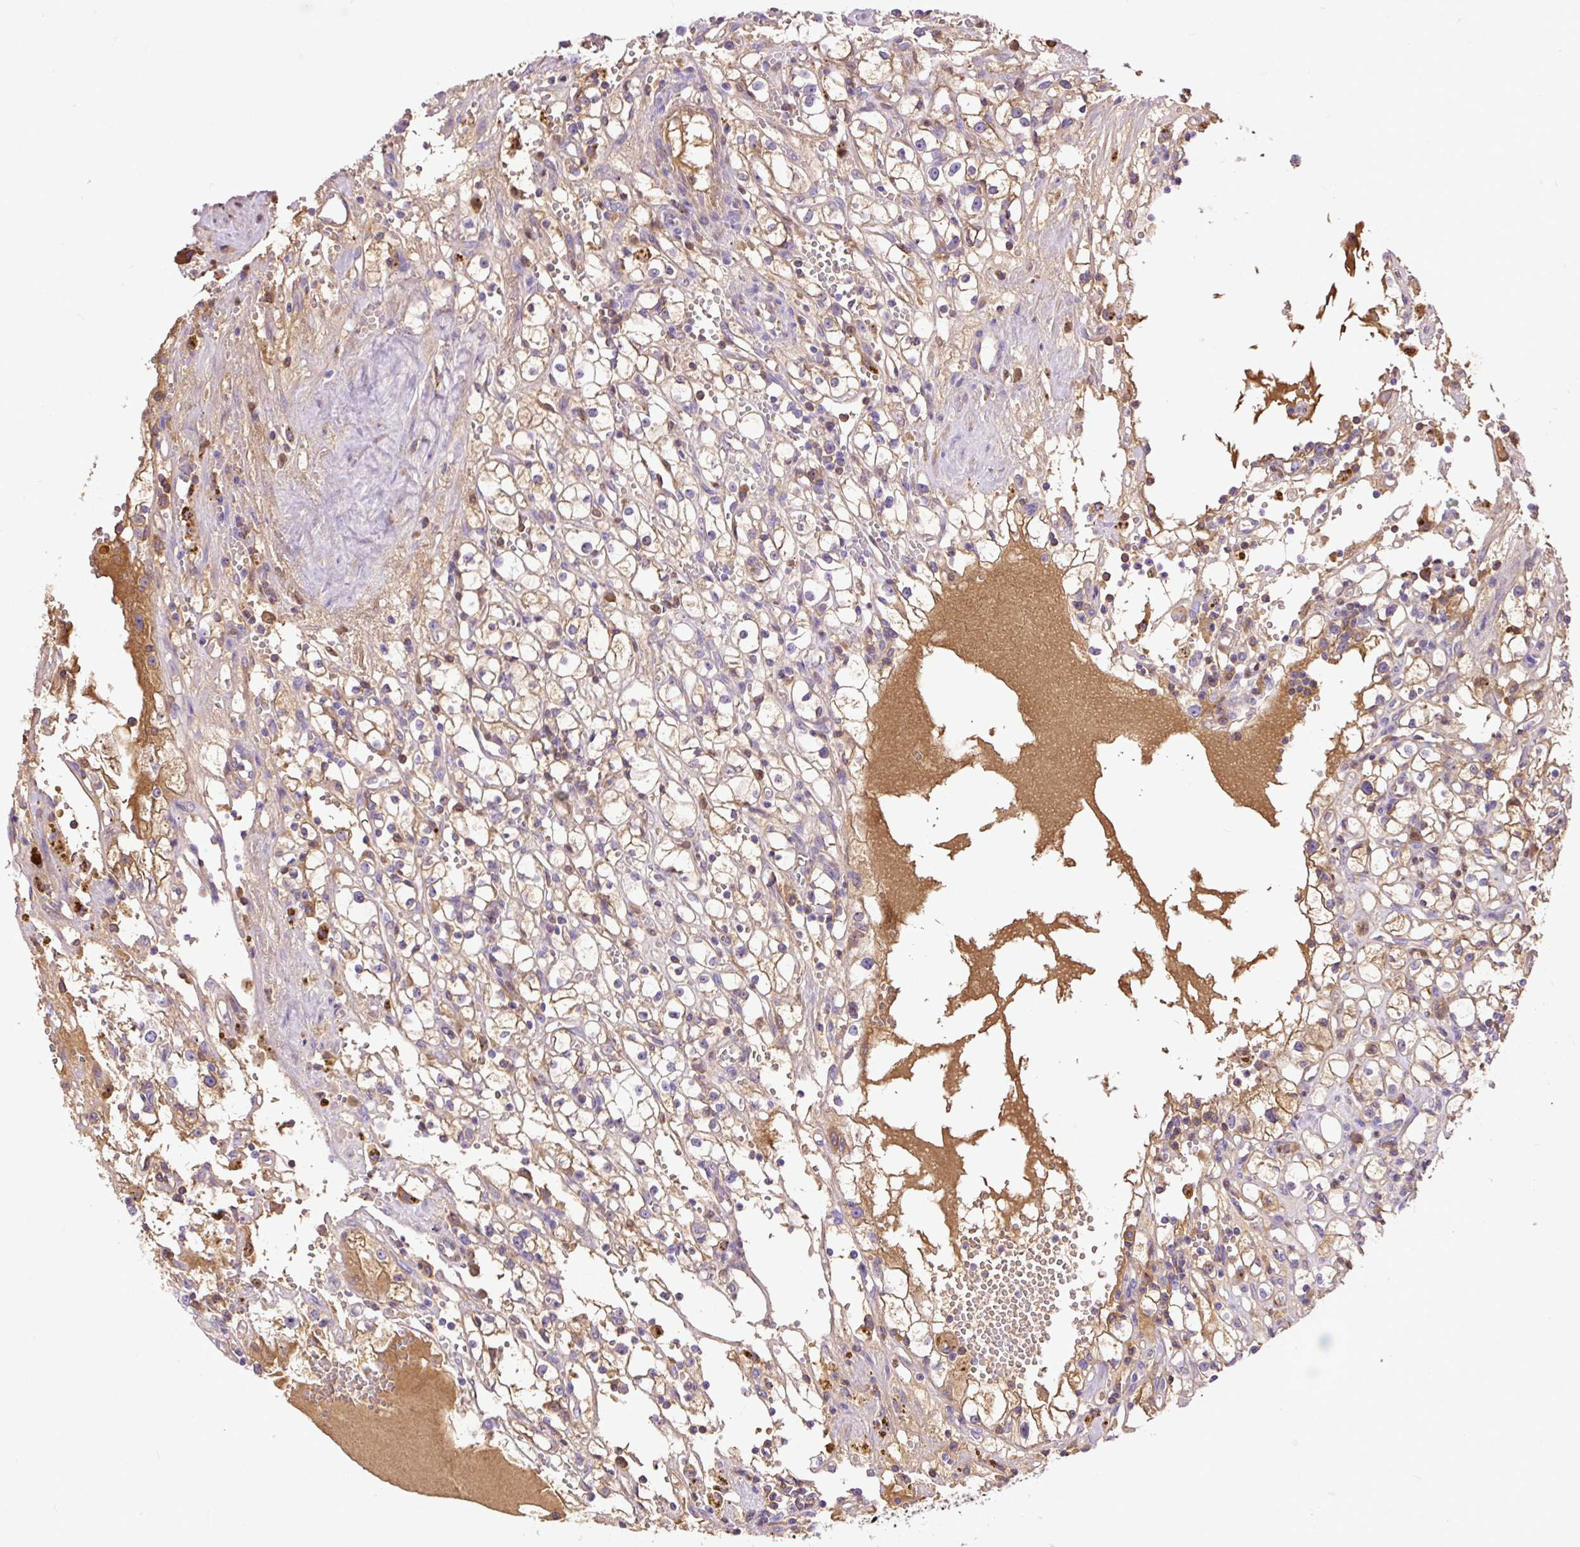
{"staining": {"intensity": "weak", "quantity": "<25%", "location": "cytoplasmic/membranous"}, "tissue": "renal cancer", "cell_type": "Tumor cells", "image_type": "cancer", "snomed": [{"axis": "morphology", "description": "Adenocarcinoma, NOS"}, {"axis": "topography", "description": "Kidney"}], "caption": "Renal adenocarcinoma was stained to show a protein in brown. There is no significant staining in tumor cells.", "gene": "CLEC3B", "patient": {"sex": "male", "age": 56}}